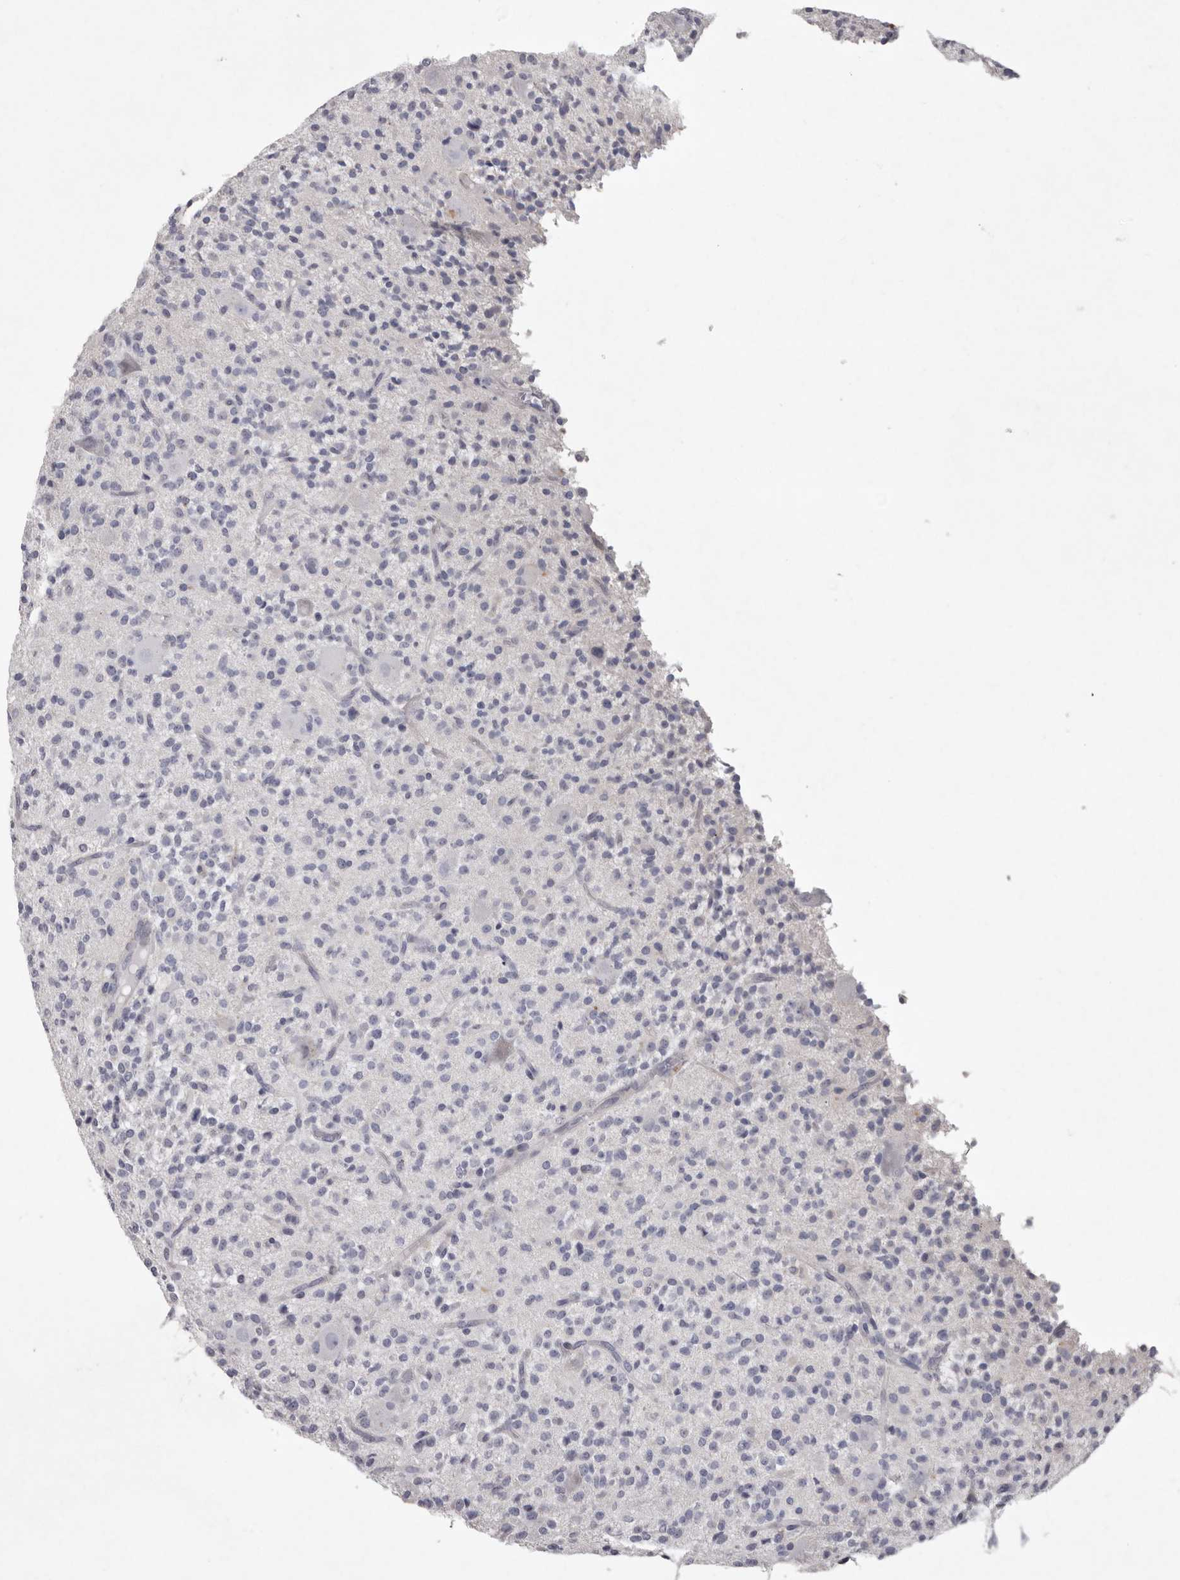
{"staining": {"intensity": "negative", "quantity": "none", "location": "none"}, "tissue": "glioma", "cell_type": "Tumor cells", "image_type": "cancer", "snomed": [{"axis": "morphology", "description": "Glioma, malignant, High grade"}, {"axis": "topography", "description": "Brain"}], "caption": "Human glioma stained for a protein using immunohistochemistry demonstrates no positivity in tumor cells.", "gene": "NKAIN4", "patient": {"sex": "male", "age": 34}}